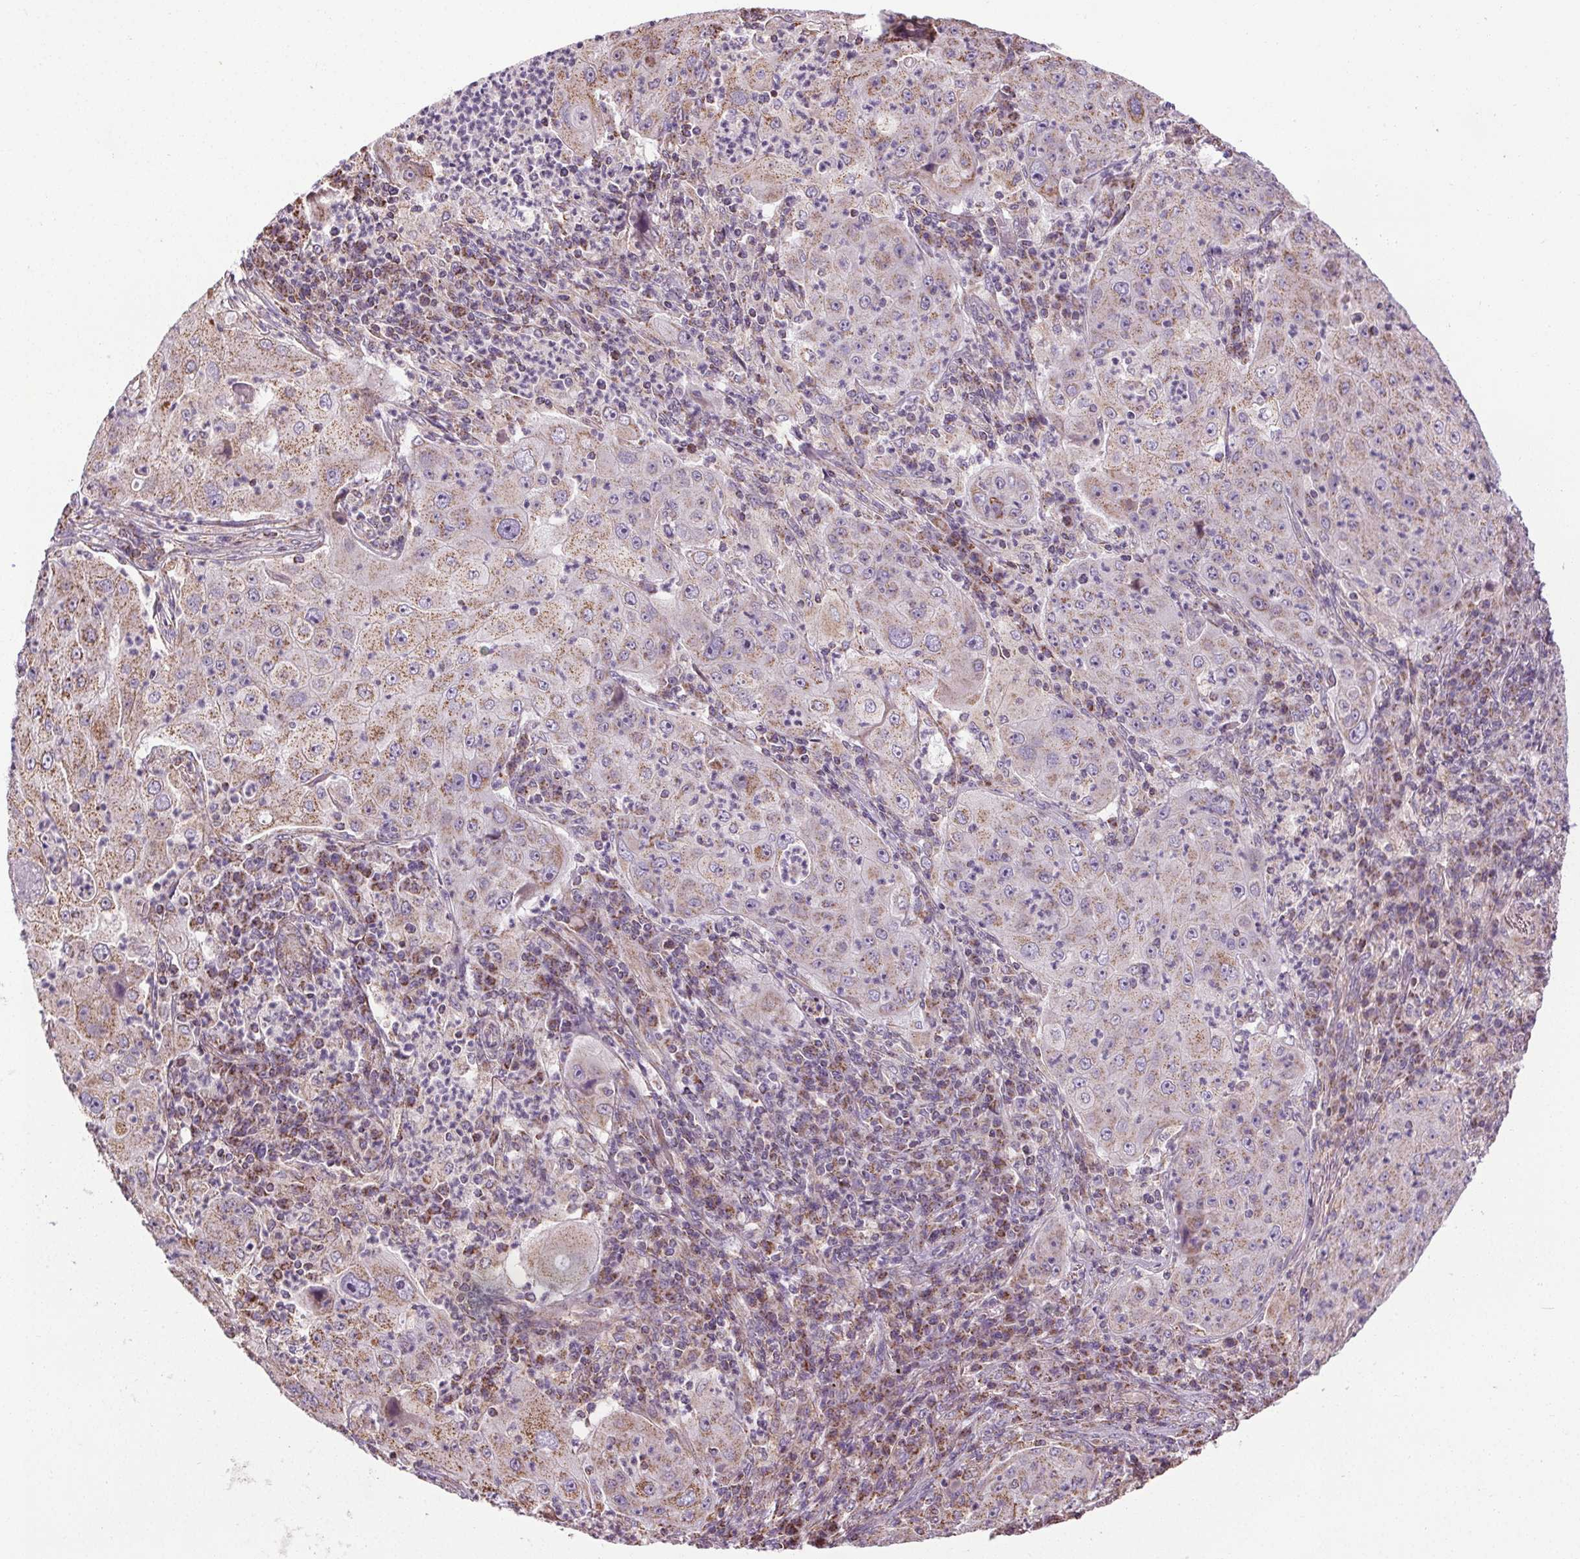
{"staining": {"intensity": "weak", "quantity": "25%-75%", "location": "cytoplasmic/membranous"}, "tissue": "lung cancer", "cell_type": "Tumor cells", "image_type": "cancer", "snomed": [{"axis": "morphology", "description": "Squamous cell carcinoma, NOS"}, {"axis": "topography", "description": "Lung"}], "caption": "Brown immunohistochemical staining in human squamous cell carcinoma (lung) exhibits weak cytoplasmic/membranous staining in approximately 25%-75% of tumor cells.", "gene": "ZNF548", "patient": {"sex": "female", "age": 59}}